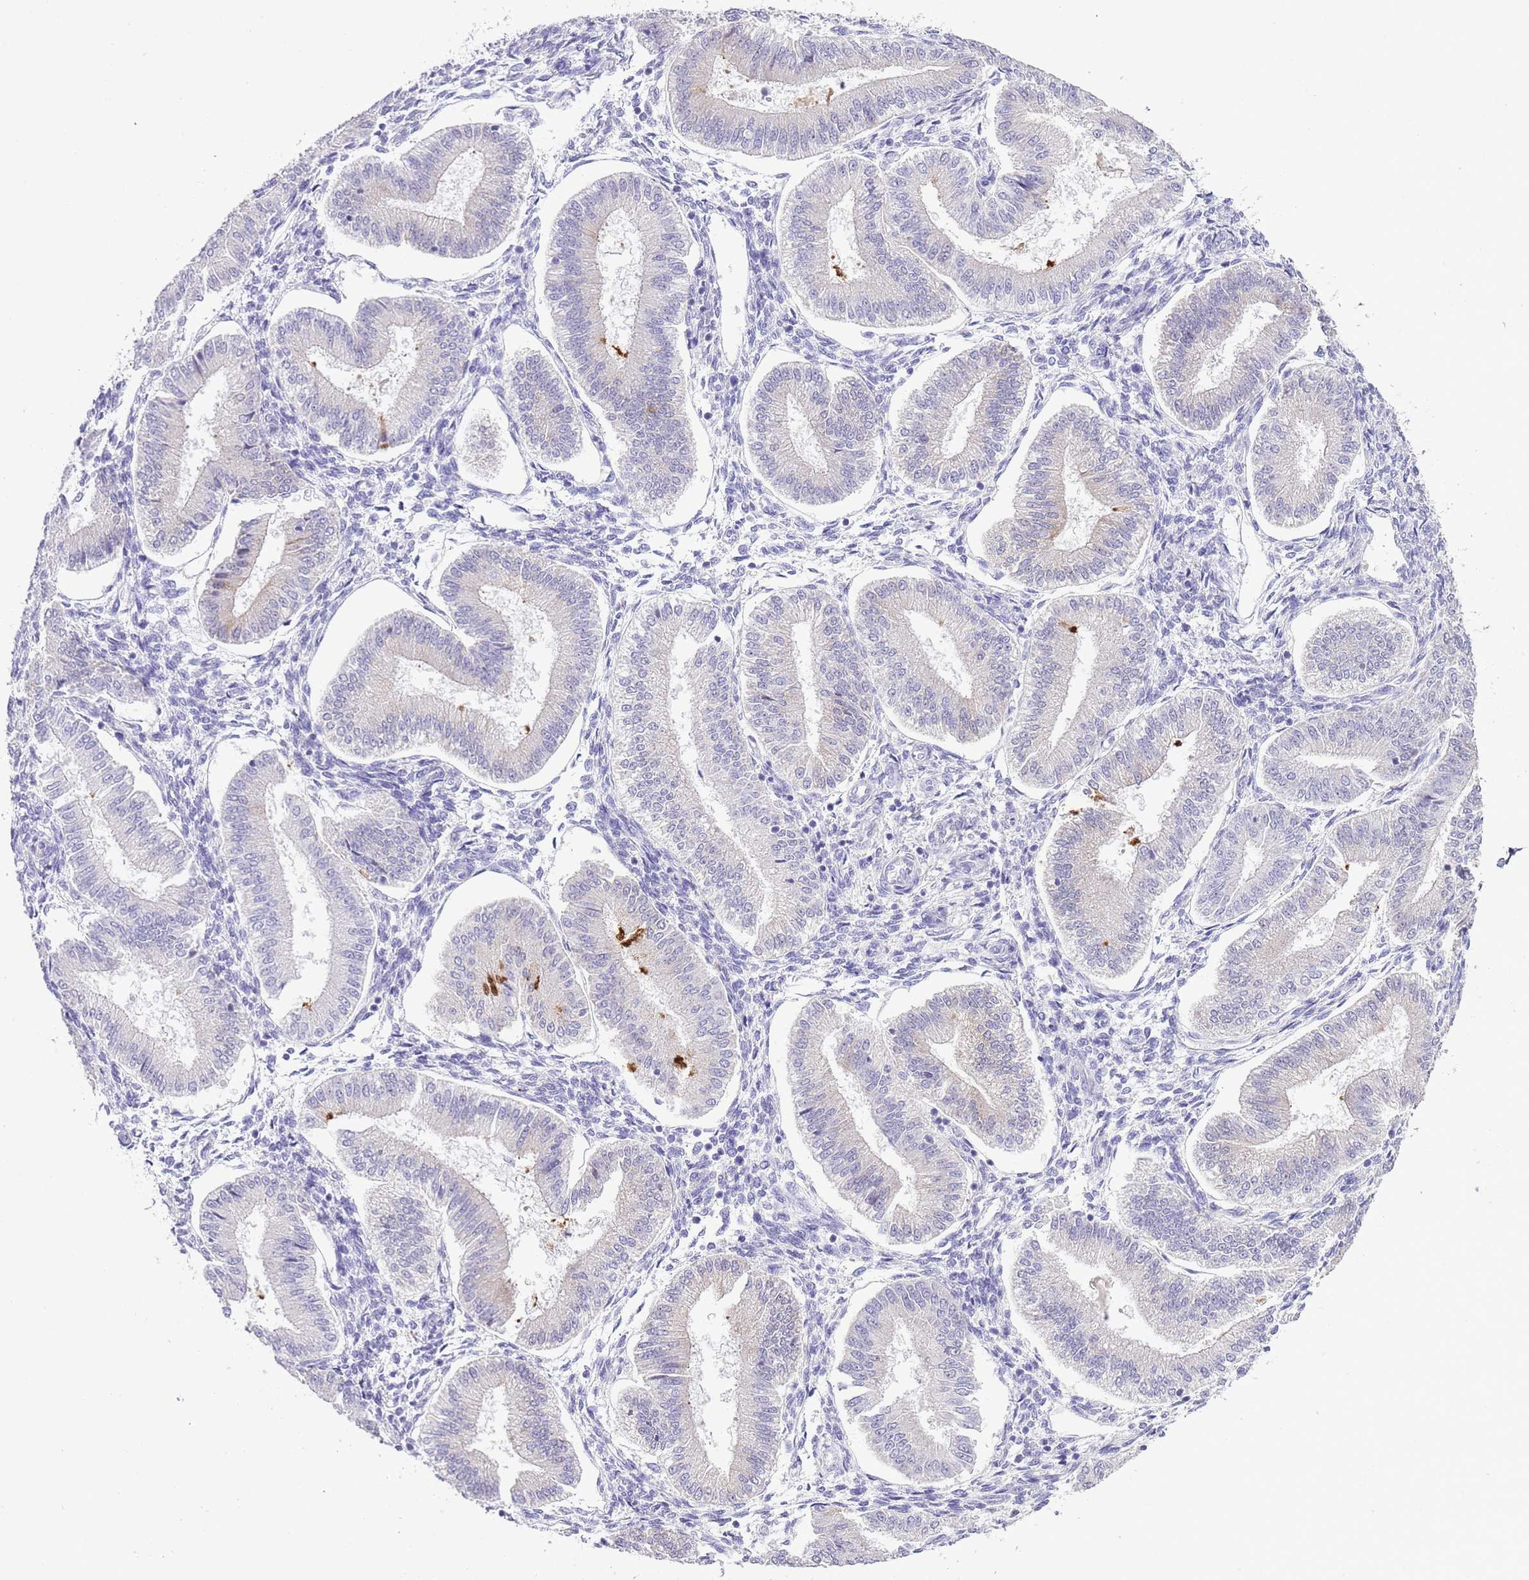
{"staining": {"intensity": "negative", "quantity": "none", "location": "none"}, "tissue": "endometrium", "cell_type": "Cells in endometrial stroma", "image_type": "normal", "snomed": [{"axis": "morphology", "description": "Normal tissue, NOS"}, {"axis": "topography", "description": "Endometrium"}], "caption": "This is an immunohistochemistry (IHC) histopathology image of benign human endometrium. There is no positivity in cells in endometrial stroma.", "gene": "OR2Z1", "patient": {"sex": "female", "age": 39}}